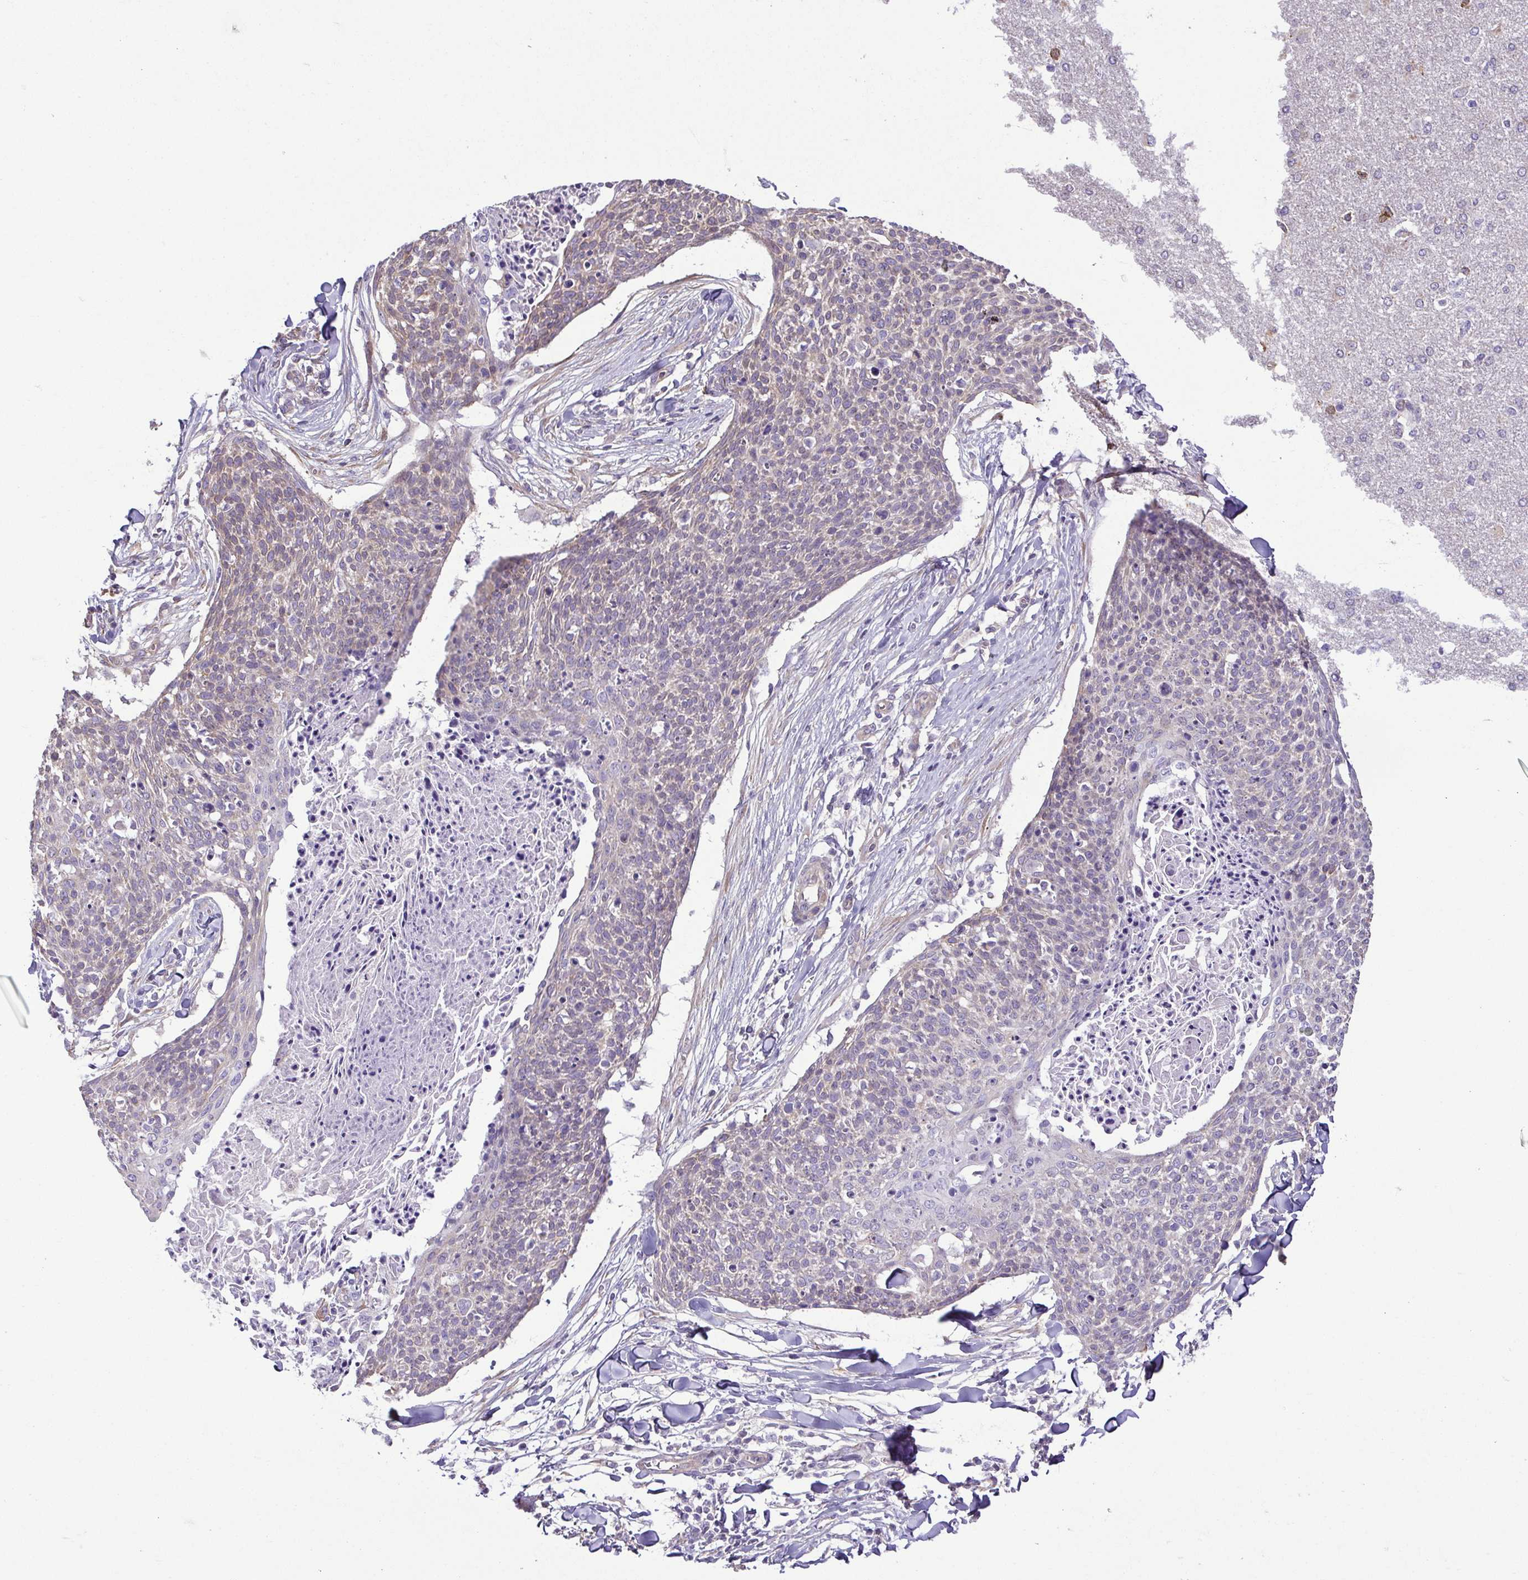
{"staining": {"intensity": "negative", "quantity": "none", "location": "none"}, "tissue": "skin cancer", "cell_type": "Tumor cells", "image_type": "cancer", "snomed": [{"axis": "morphology", "description": "Squamous cell carcinoma, NOS"}, {"axis": "topography", "description": "Skin"}, {"axis": "topography", "description": "Vulva"}], "caption": "DAB immunohistochemical staining of human squamous cell carcinoma (skin) displays no significant expression in tumor cells.", "gene": "MYL10", "patient": {"sex": "female", "age": 75}}